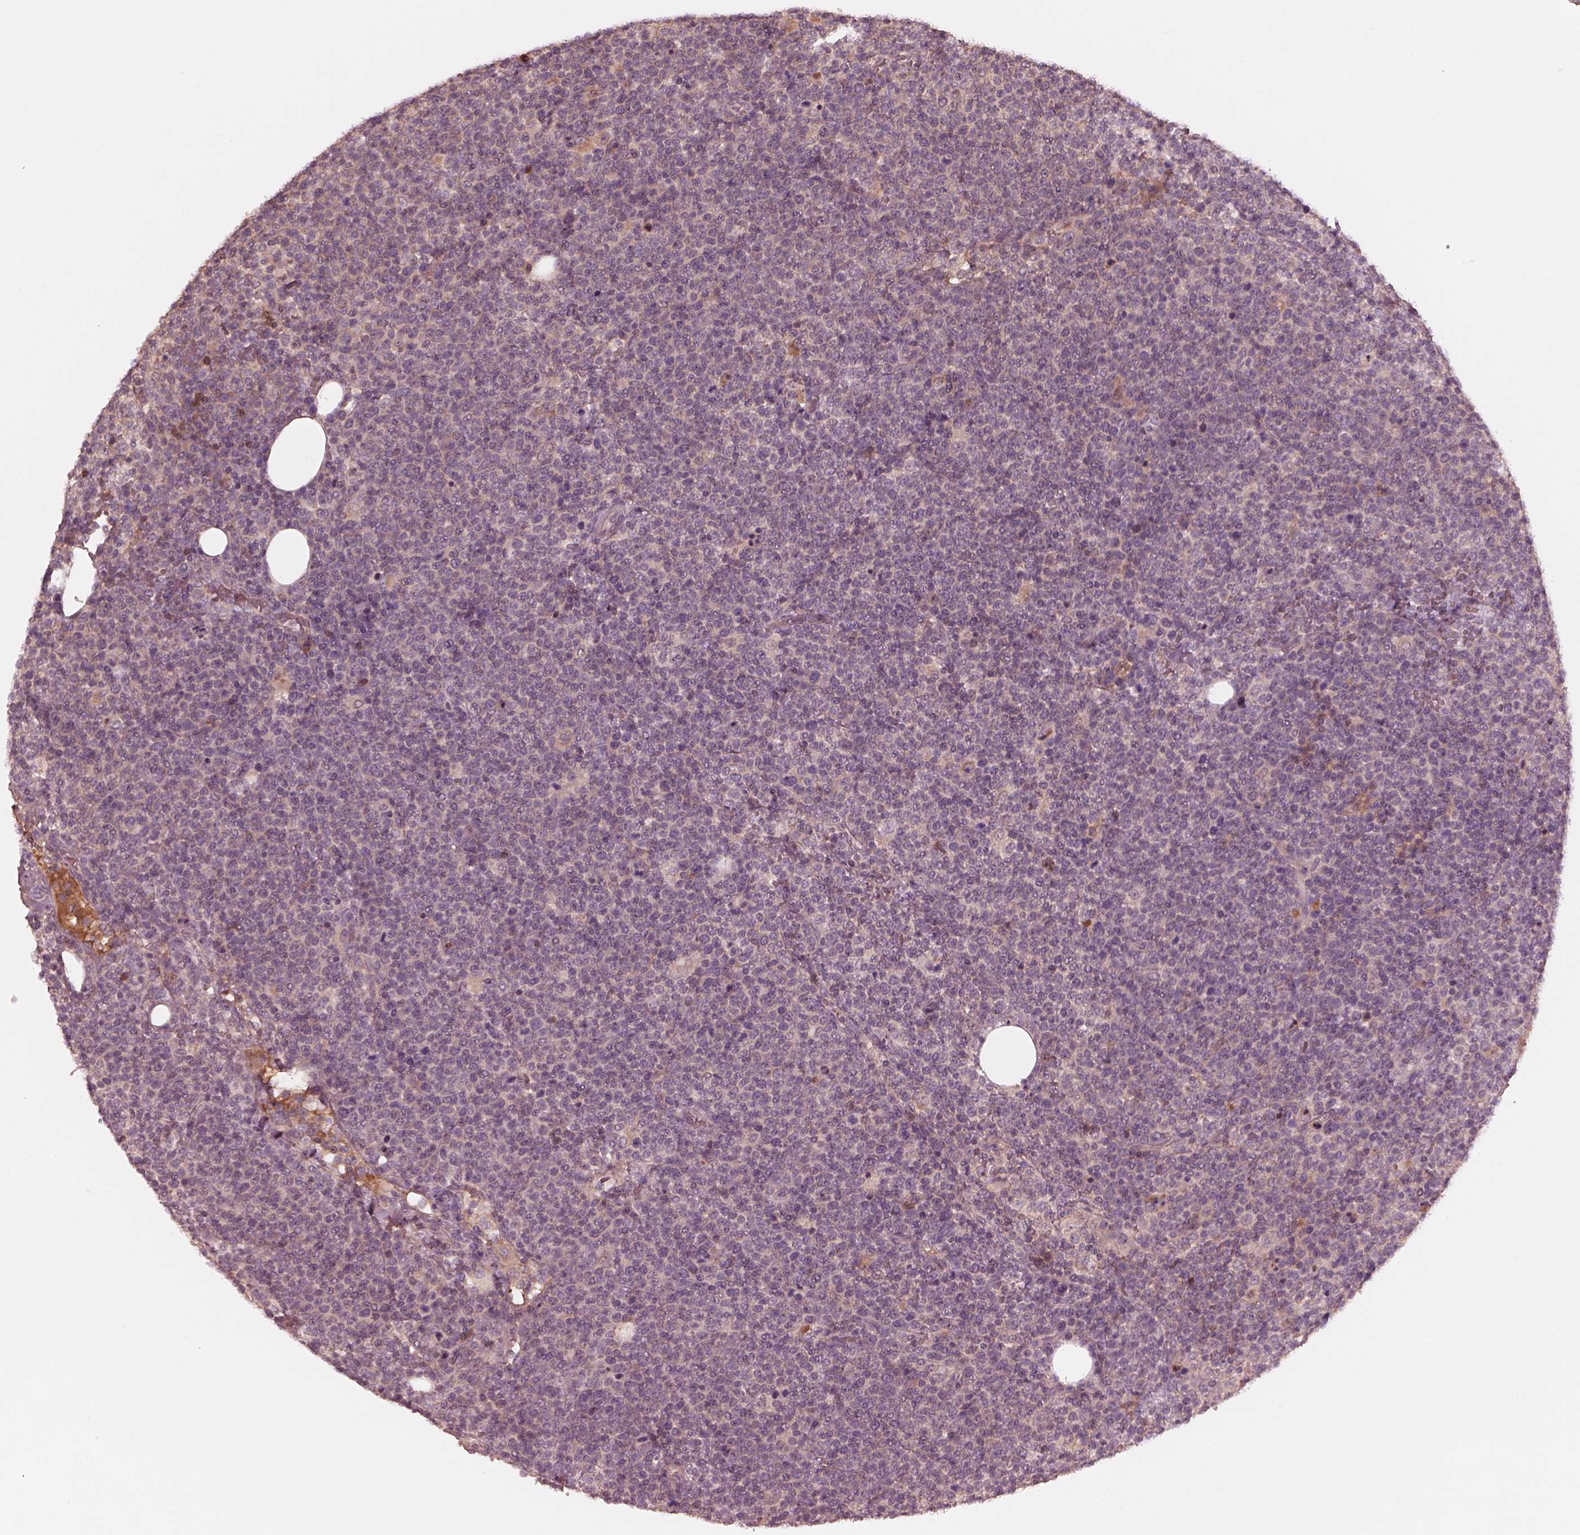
{"staining": {"intensity": "negative", "quantity": "none", "location": "none"}, "tissue": "lymphoma", "cell_type": "Tumor cells", "image_type": "cancer", "snomed": [{"axis": "morphology", "description": "Malignant lymphoma, non-Hodgkin's type, High grade"}, {"axis": "topography", "description": "Lymph node"}], "caption": "High power microscopy photomicrograph of an IHC photomicrograph of lymphoma, revealing no significant staining in tumor cells. (Stains: DAB (3,3'-diaminobenzidine) immunohistochemistry (IHC) with hematoxylin counter stain, Microscopy: brightfield microscopy at high magnification).", "gene": "TF", "patient": {"sex": "male", "age": 61}}